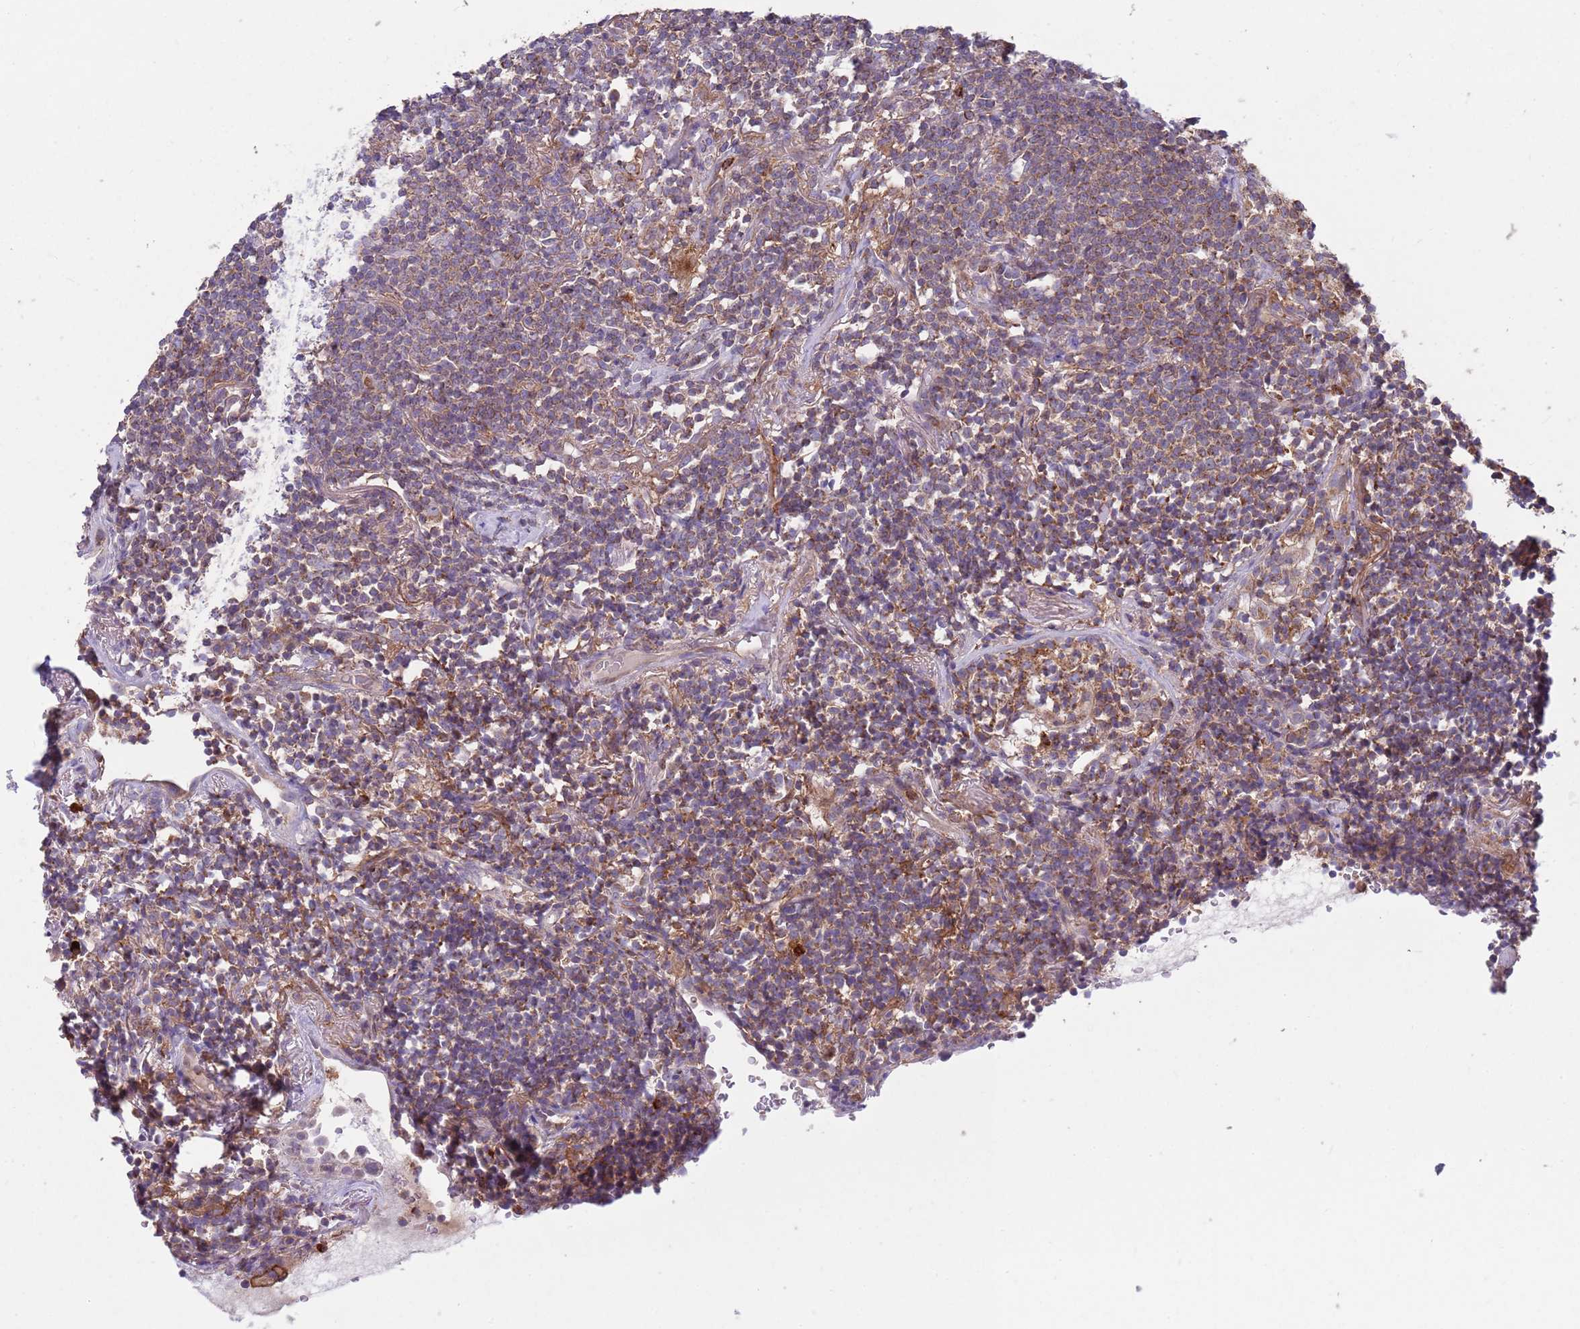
{"staining": {"intensity": "moderate", "quantity": ">75%", "location": "cytoplasmic/membranous"}, "tissue": "lymphoma", "cell_type": "Tumor cells", "image_type": "cancer", "snomed": [{"axis": "morphology", "description": "Malignant lymphoma, non-Hodgkin's type, Low grade"}, {"axis": "topography", "description": "Lung"}], "caption": "A brown stain shows moderate cytoplasmic/membranous expression of a protein in malignant lymphoma, non-Hodgkin's type (low-grade) tumor cells.", "gene": "DDT", "patient": {"sex": "female", "age": 71}}